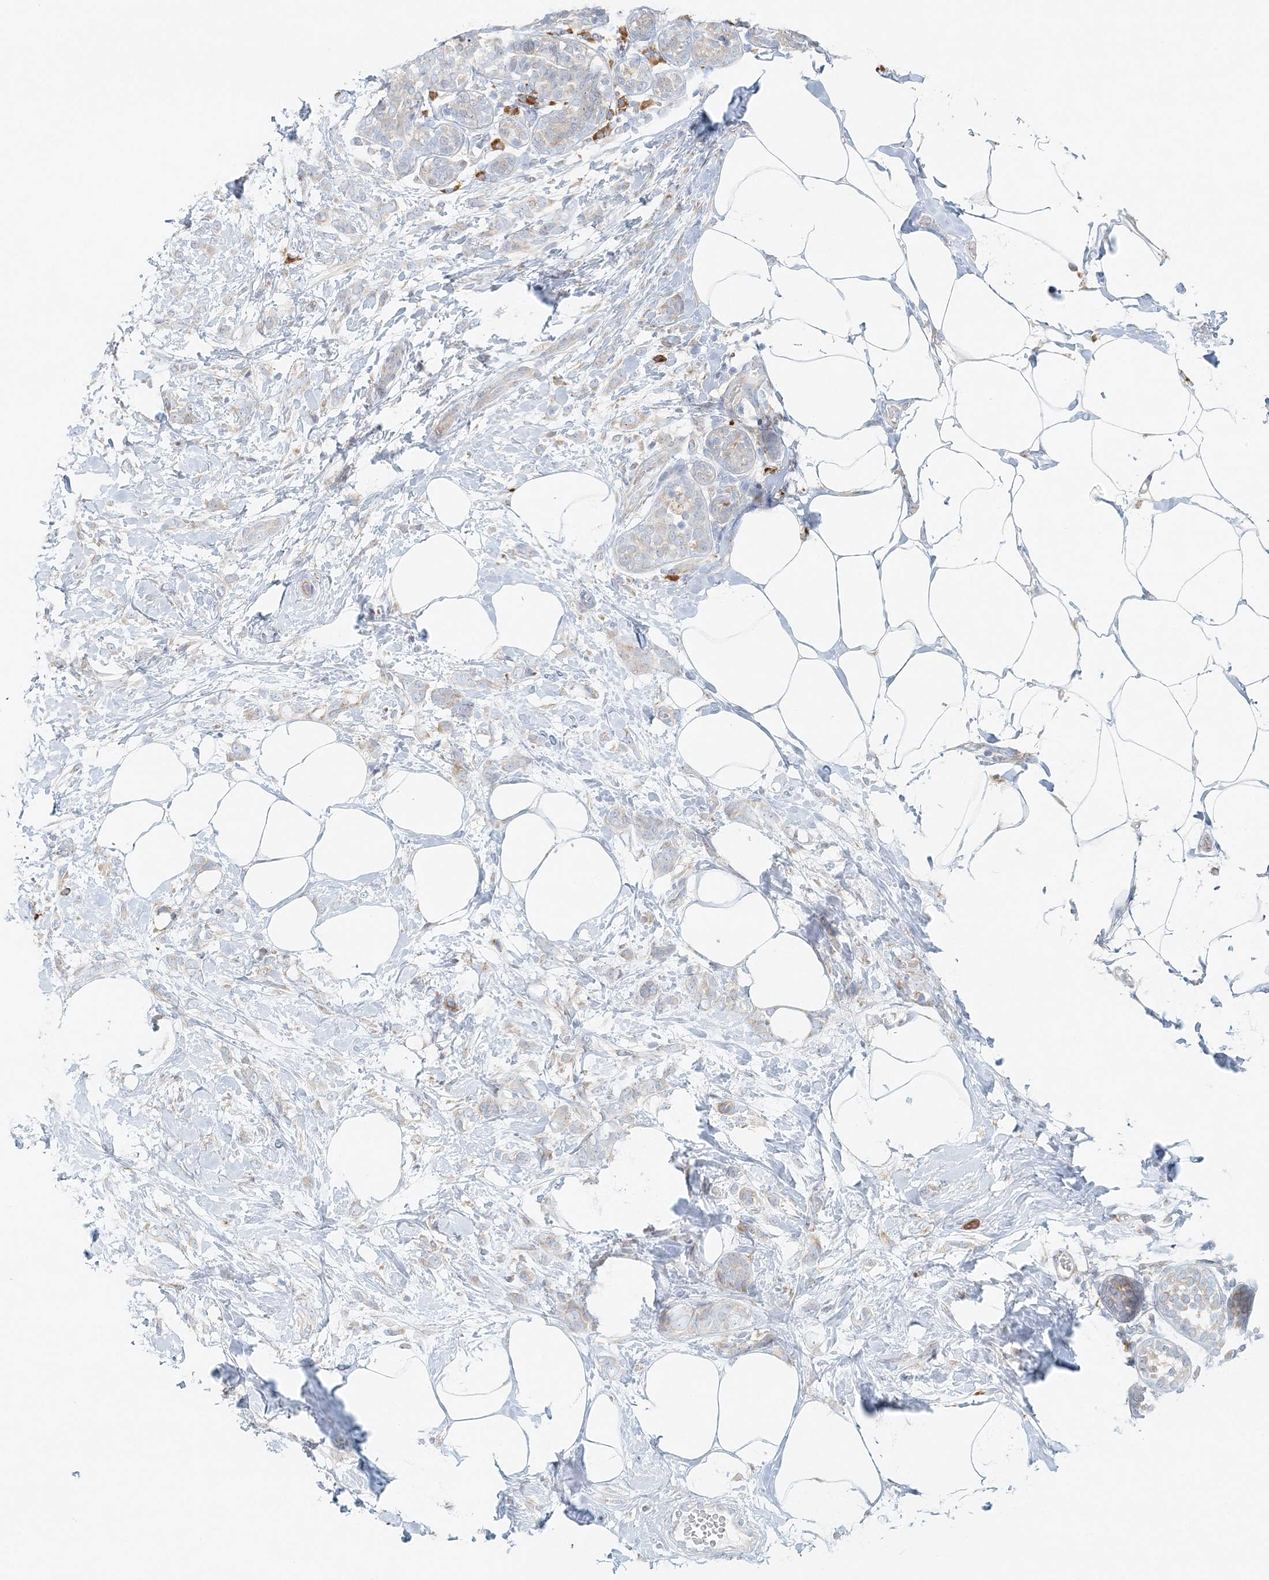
{"staining": {"intensity": "negative", "quantity": "none", "location": "none"}, "tissue": "breast cancer", "cell_type": "Tumor cells", "image_type": "cancer", "snomed": [{"axis": "morphology", "description": "Lobular carcinoma, in situ"}, {"axis": "morphology", "description": "Lobular carcinoma"}, {"axis": "topography", "description": "Breast"}], "caption": "The histopathology image displays no significant positivity in tumor cells of breast cancer.", "gene": "STK11IP", "patient": {"sex": "female", "age": 41}}